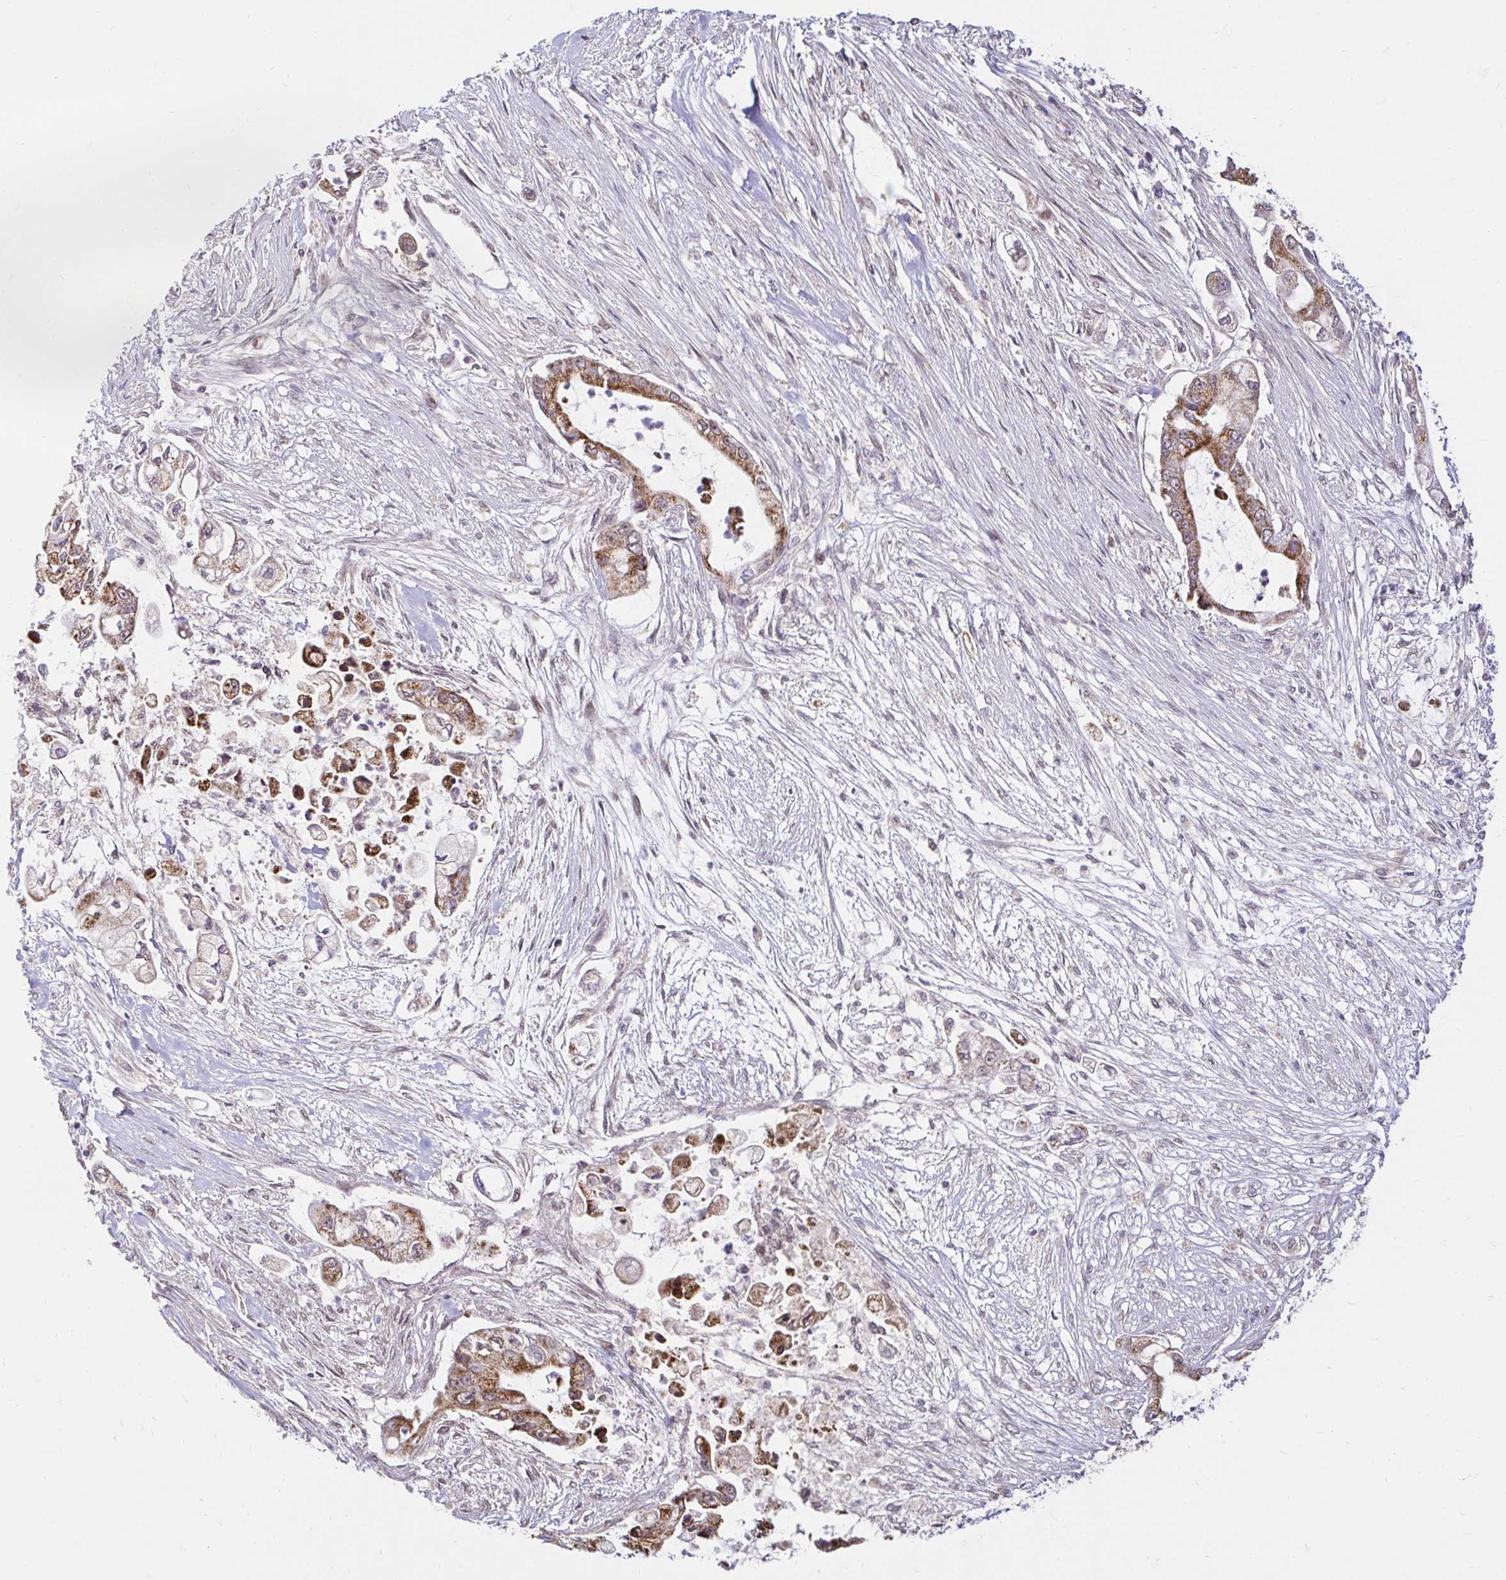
{"staining": {"intensity": "strong", "quantity": "25%-75%", "location": "cytoplasmic/membranous"}, "tissue": "pancreatic cancer", "cell_type": "Tumor cells", "image_type": "cancer", "snomed": [{"axis": "morphology", "description": "Adenocarcinoma, NOS"}, {"axis": "topography", "description": "Pancreas"}], "caption": "Human pancreatic cancer (adenocarcinoma) stained with a brown dye exhibits strong cytoplasmic/membranous positive expression in about 25%-75% of tumor cells.", "gene": "TIMM50", "patient": {"sex": "female", "age": 69}}